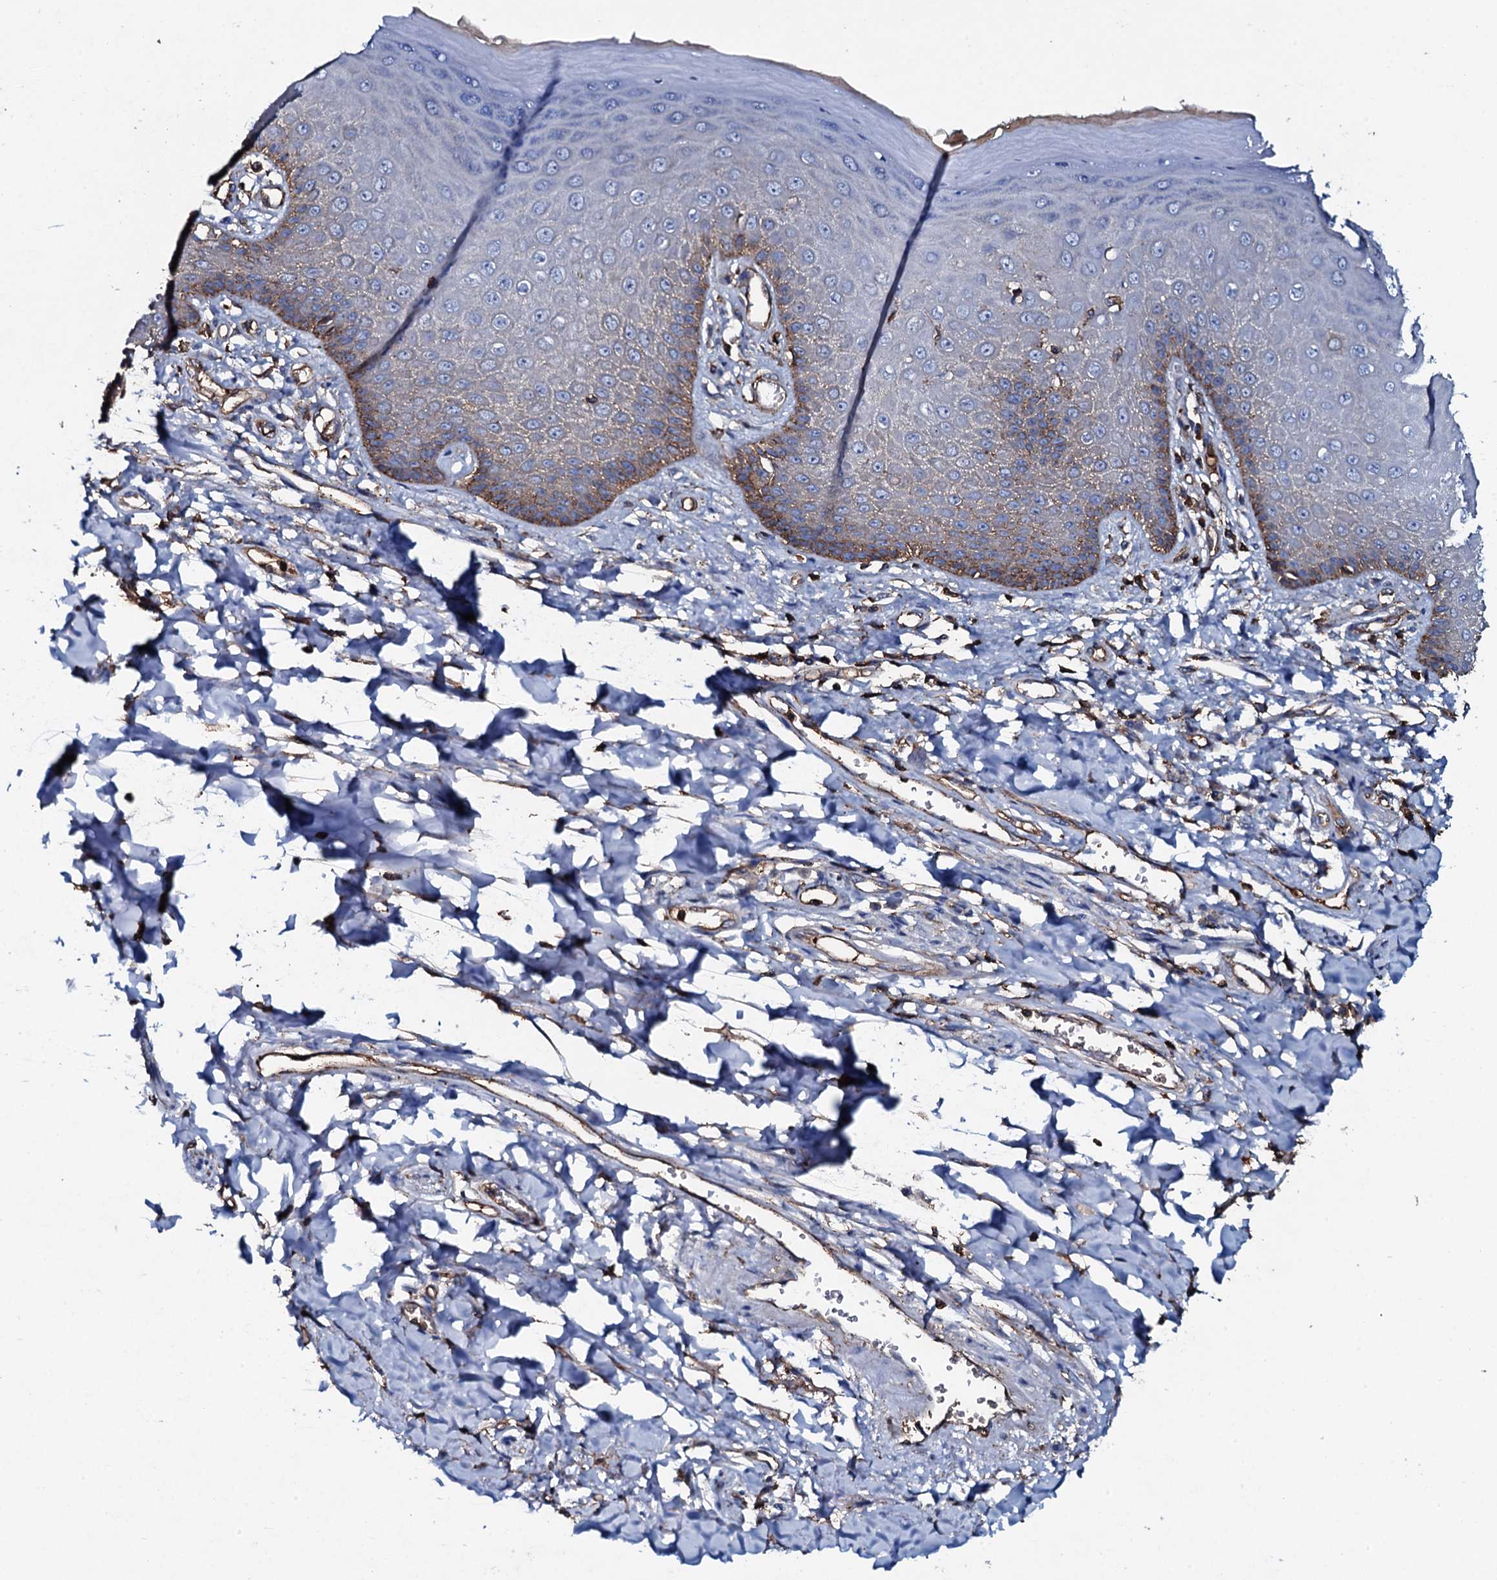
{"staining": {"intensity": "moderate", "quantity": "<25%", "location": "cytoplasmic/membranous"}, "tissue": "skin", "cell_type": "Epidermal cells", "image_type": "normal", "snomed": [{"axis": "morphology", "description": "Normal tissue, NOS"}, {"axis": "topography", "description": "Anal"}], "caption": "Immunohistochemical staining of benign skin displays <25% levels of moderate cytoplasmic/membranous protein staining in approximately <25% of epidermal cells. The staining was performed using DAB (3,3'-diaminobenzidine) to visualize the protein expression in brown, while the nuclei were stained in blue with hematoxylin (Magnification: 20x).", "gene": "MS4A4E", "patient": {"sex": "male", "age": 78}}